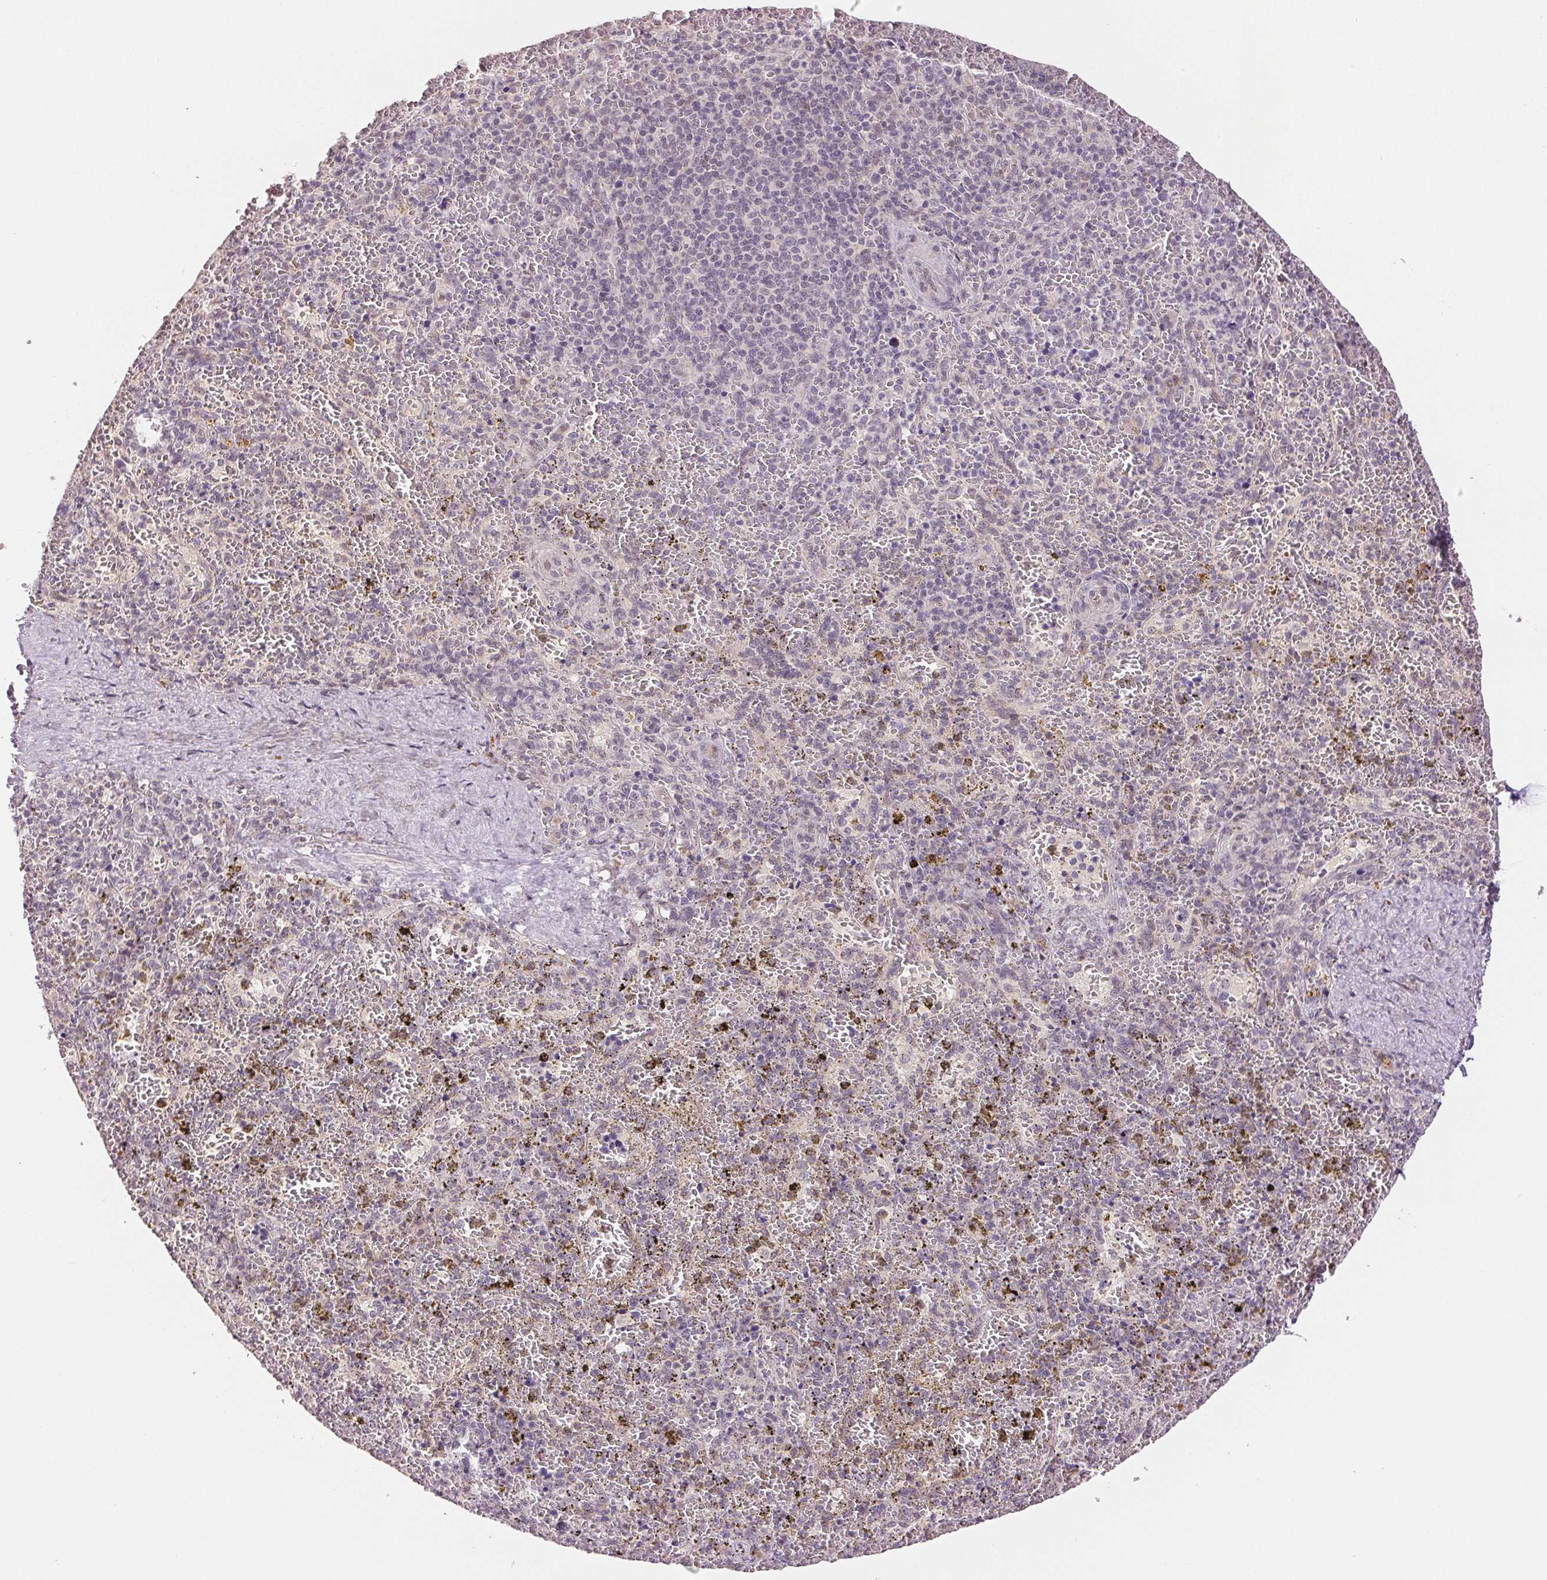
{"staining": {"intensity": "negative", "quantity": "none", "location": "none"}, "tissue": "spleen", "cell_type": "Cells in red pulp", "image_type": "normal", "snomed": [{"axis": "morphology", "description": "Normal tissue, NOS"}, {"axis": "topography", "description": "Spleen"}], "caption": "DAB (3,3'-diaminobenzidine) immunohistochemical staining of unremarkable spleen shows no significant expression in cells in red pulp.", "gene": "PLCB1", "patient": {"sex": "female", "age": 50}}